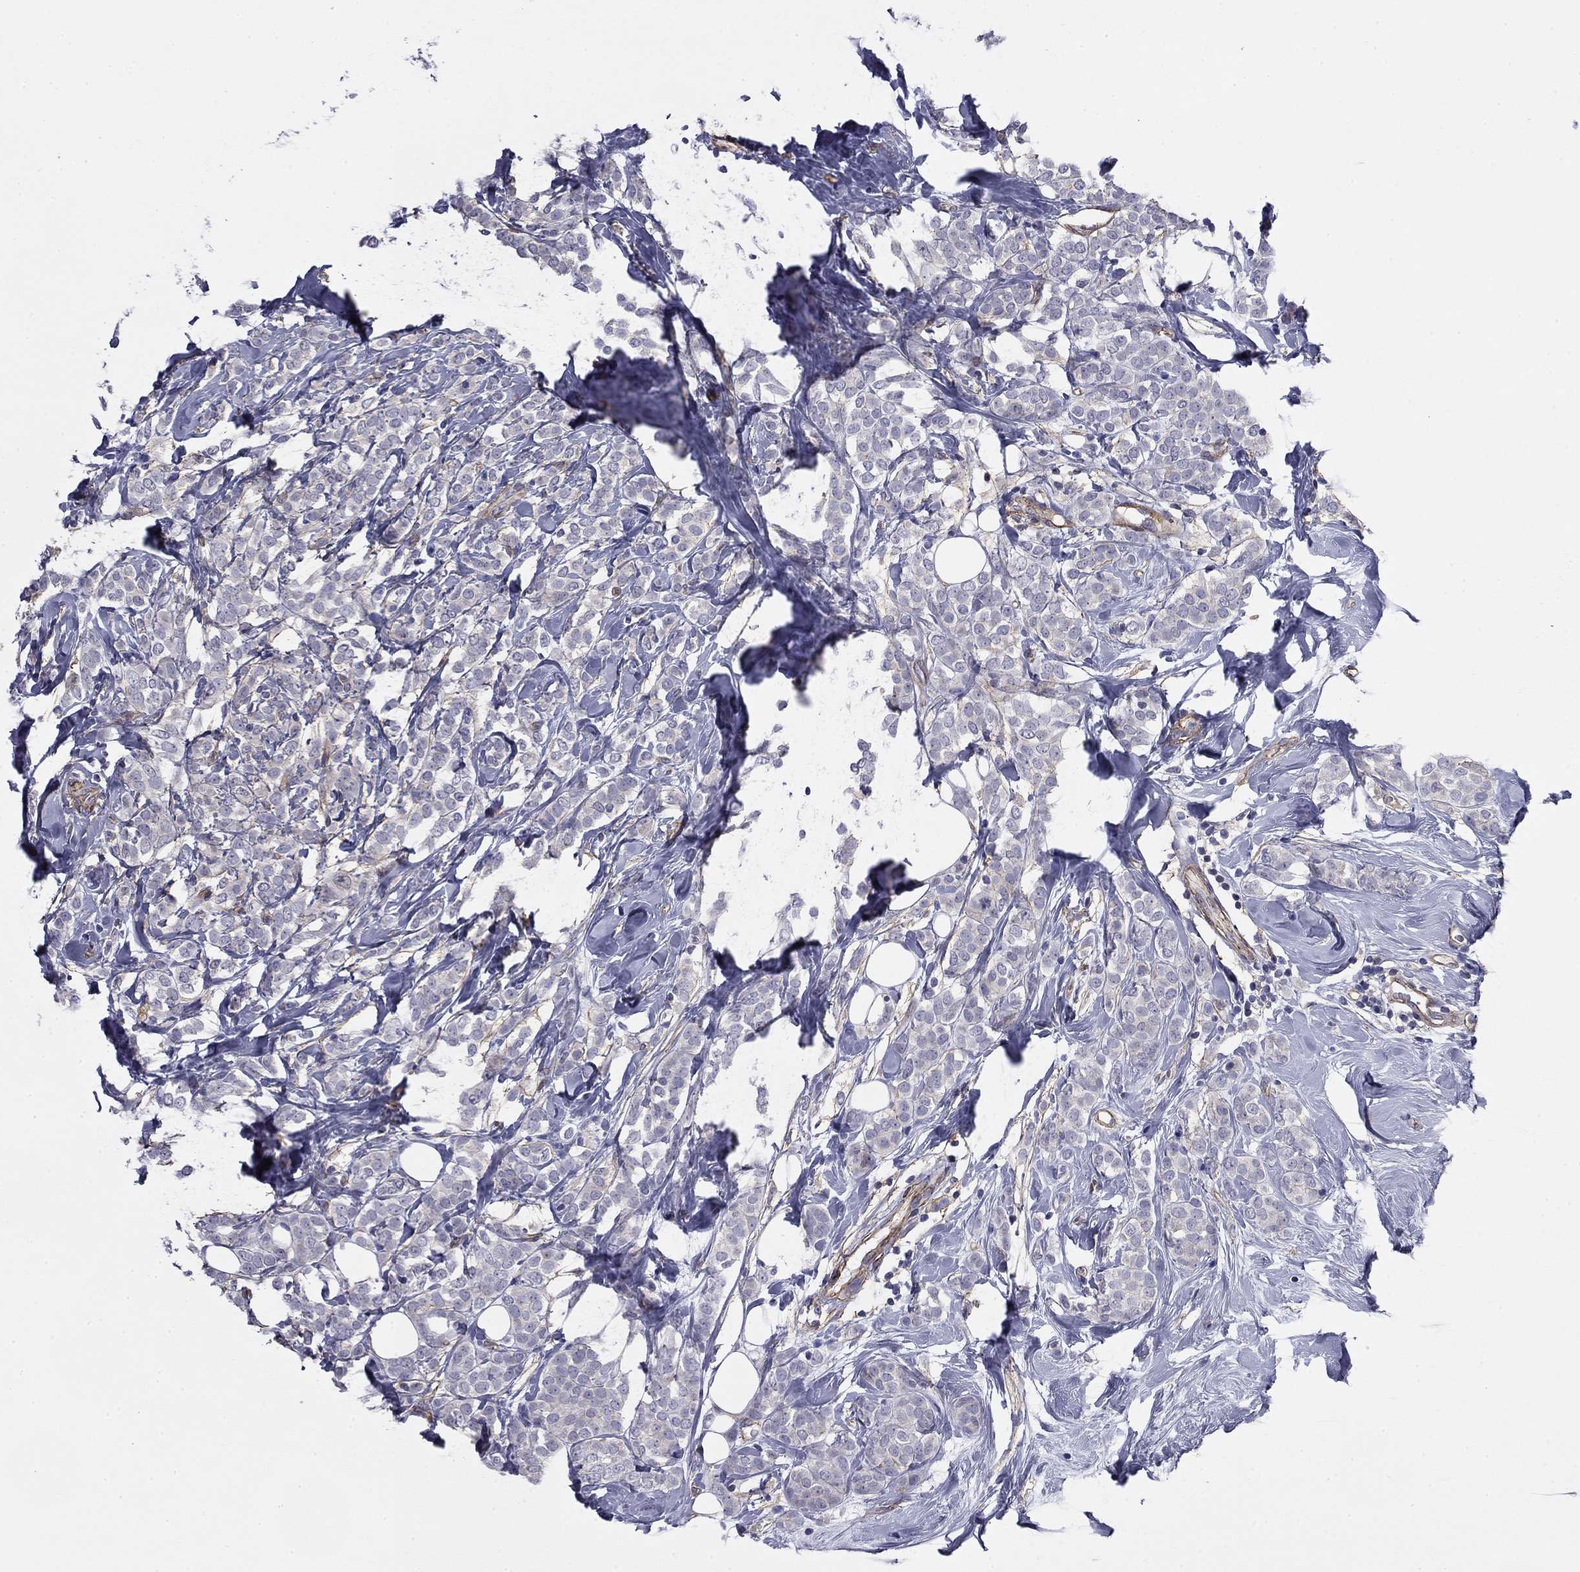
{"staining": {"intensity": "negative", "quantity": "none", "location": "none"}, "tissue": "breast cancer", "cell_type": "Tumor cells", "image_type": "cancer", "snomed": [{"axis": "morphology", "description": "Lobular carcinoma"}, {"axis": "topography", "description": "Breast"}], "caption": "A histopathology image of breast cancer stained for a protein shows no brown staining in tumor cells.", "gene": "TCHH", "patient": {"sex": "female", "age": 49}}